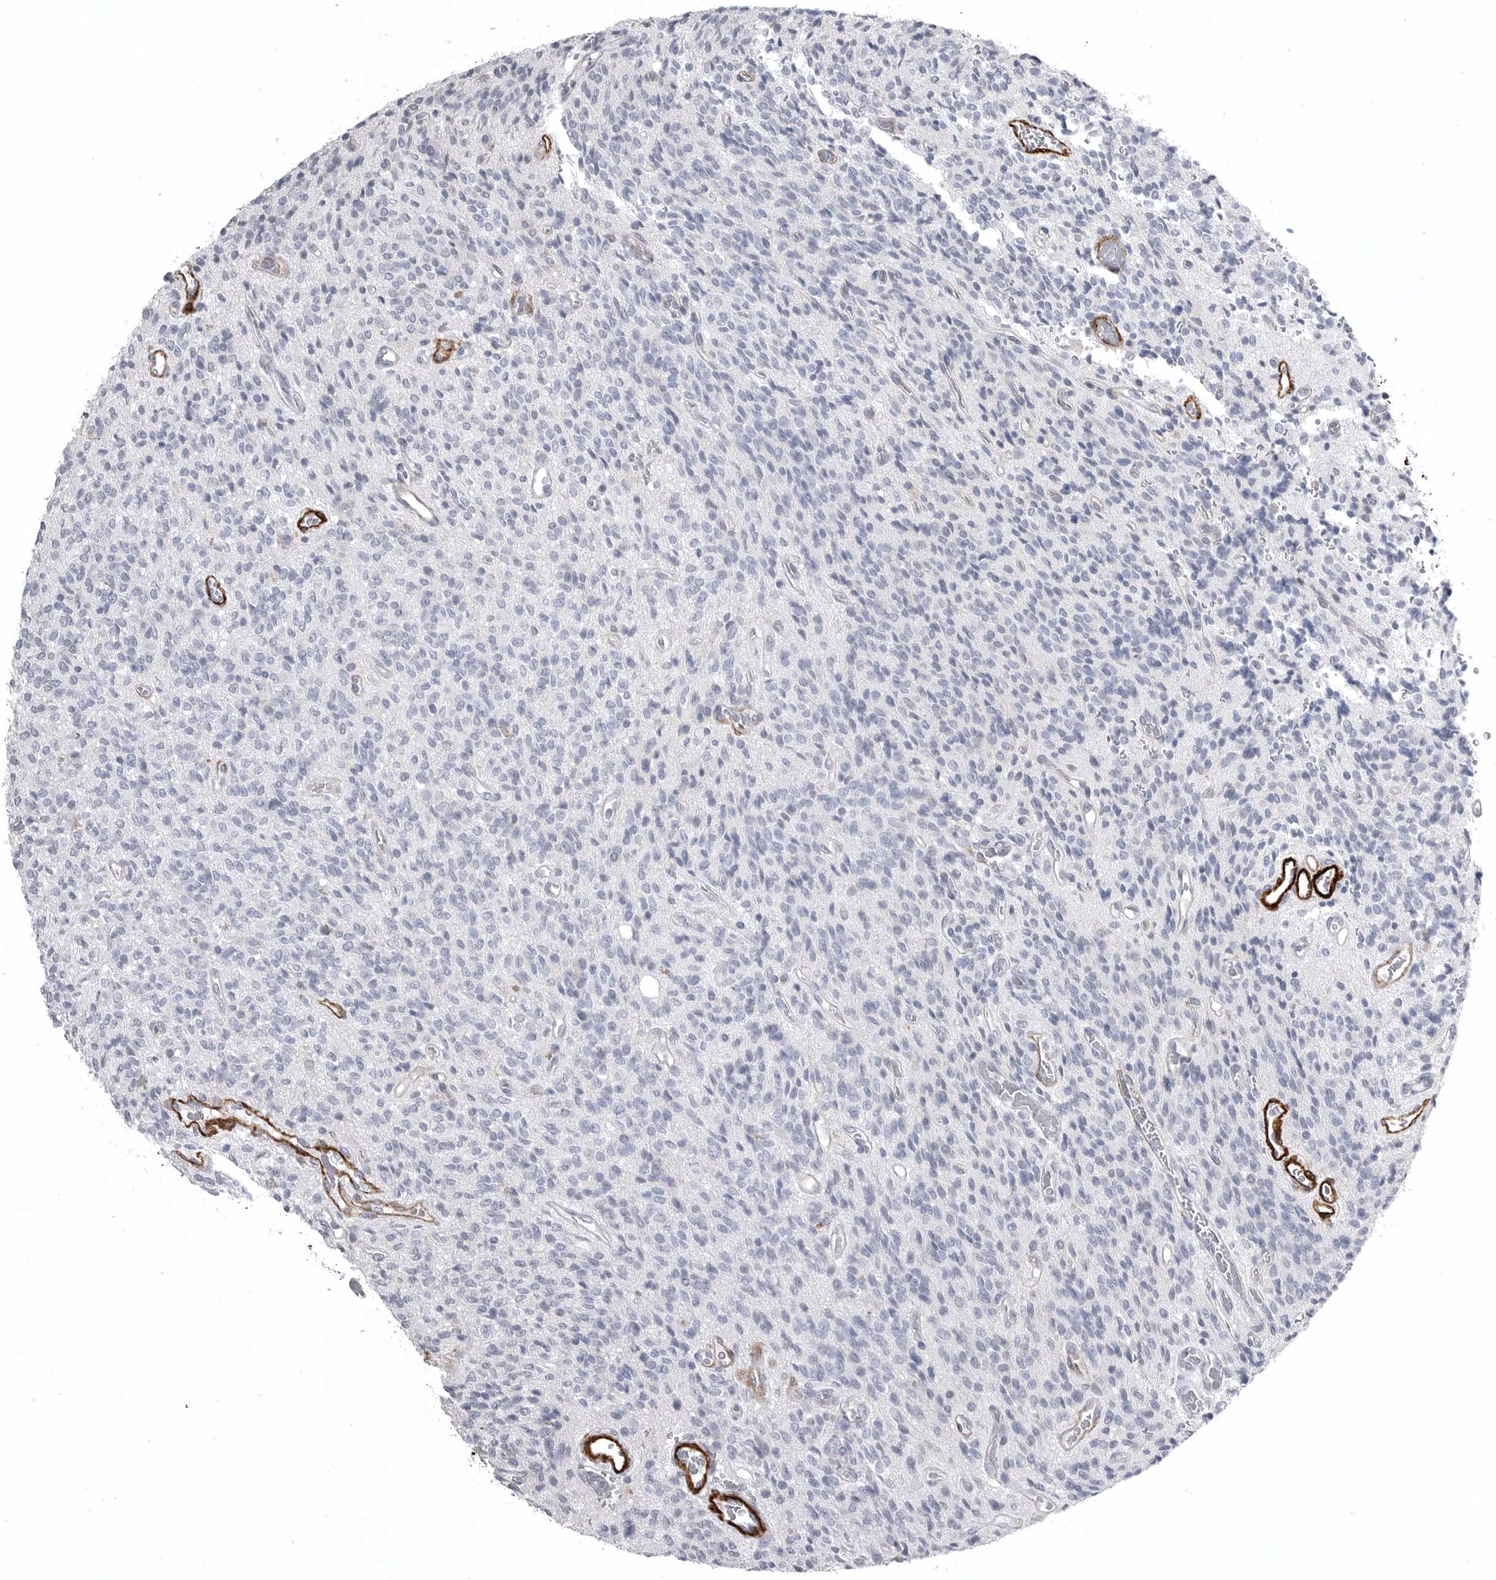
{"staining": {"intensity": "negative", "quantity": "none", "location": "none"}, "tissue": "glioma", "cell_type": "Tumor cells", "image_type": "cancer", "snomed": [{"axis": "morphology", "description": "Glioma, malignant, High grade"}, {"axis": "topography", "description": "Brain"}], "caption": "The histopathology image demonstrates no significant positivity in tumor cells of malignant glioma (high-grade). (DAB (3,3'-diaminobenzidine) IHC with hematoxylin counter stain).", "gene": "AOC3", "patient": {"sex": "male", "age": 34}}